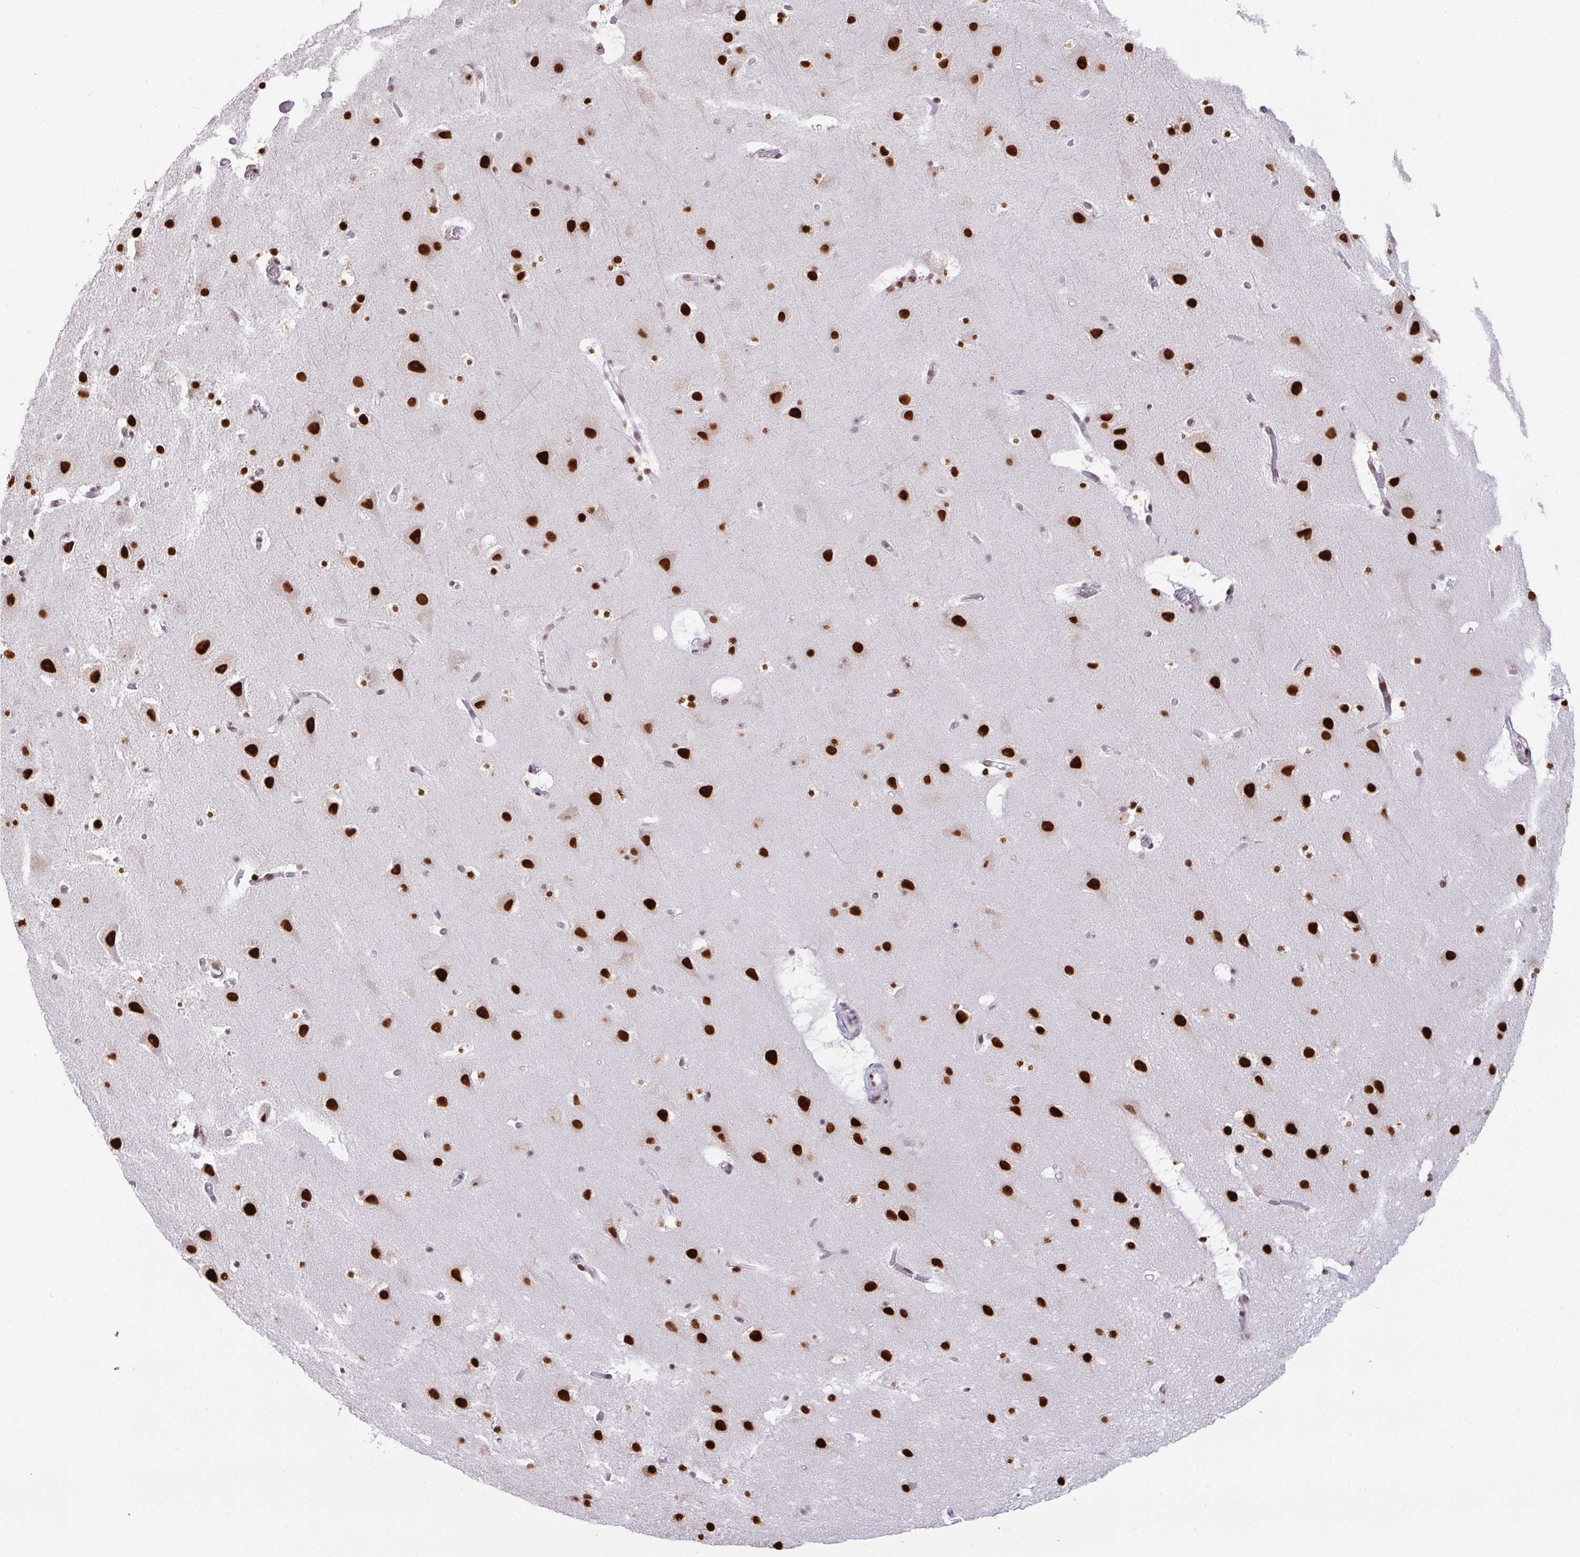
{"staining": {"intensity": "moderate", "quantity": ">75%", "location": "nuclear"}, "tissue": "cerebral cortex", "cell_type": "Endothelial cells", "image_type": "normal", "snomed": [{"axis": "morphology", "description": "Normal tissue, NOS"}, {"axis": "topography", "description": "Cerebral cortex"}], "caption": "Immunohistochemical staining of unremarkable human cerebral cortex displays >75% levels of moderate nuclear protein expression in approximately >75% of endothelial cells. (Stains: DAB in brown, nuclei in blue, Microscopy: brightfield microscopy at high magnification).", "gene": "CLP1", "patient": {"sex": "female", "age": 42}}